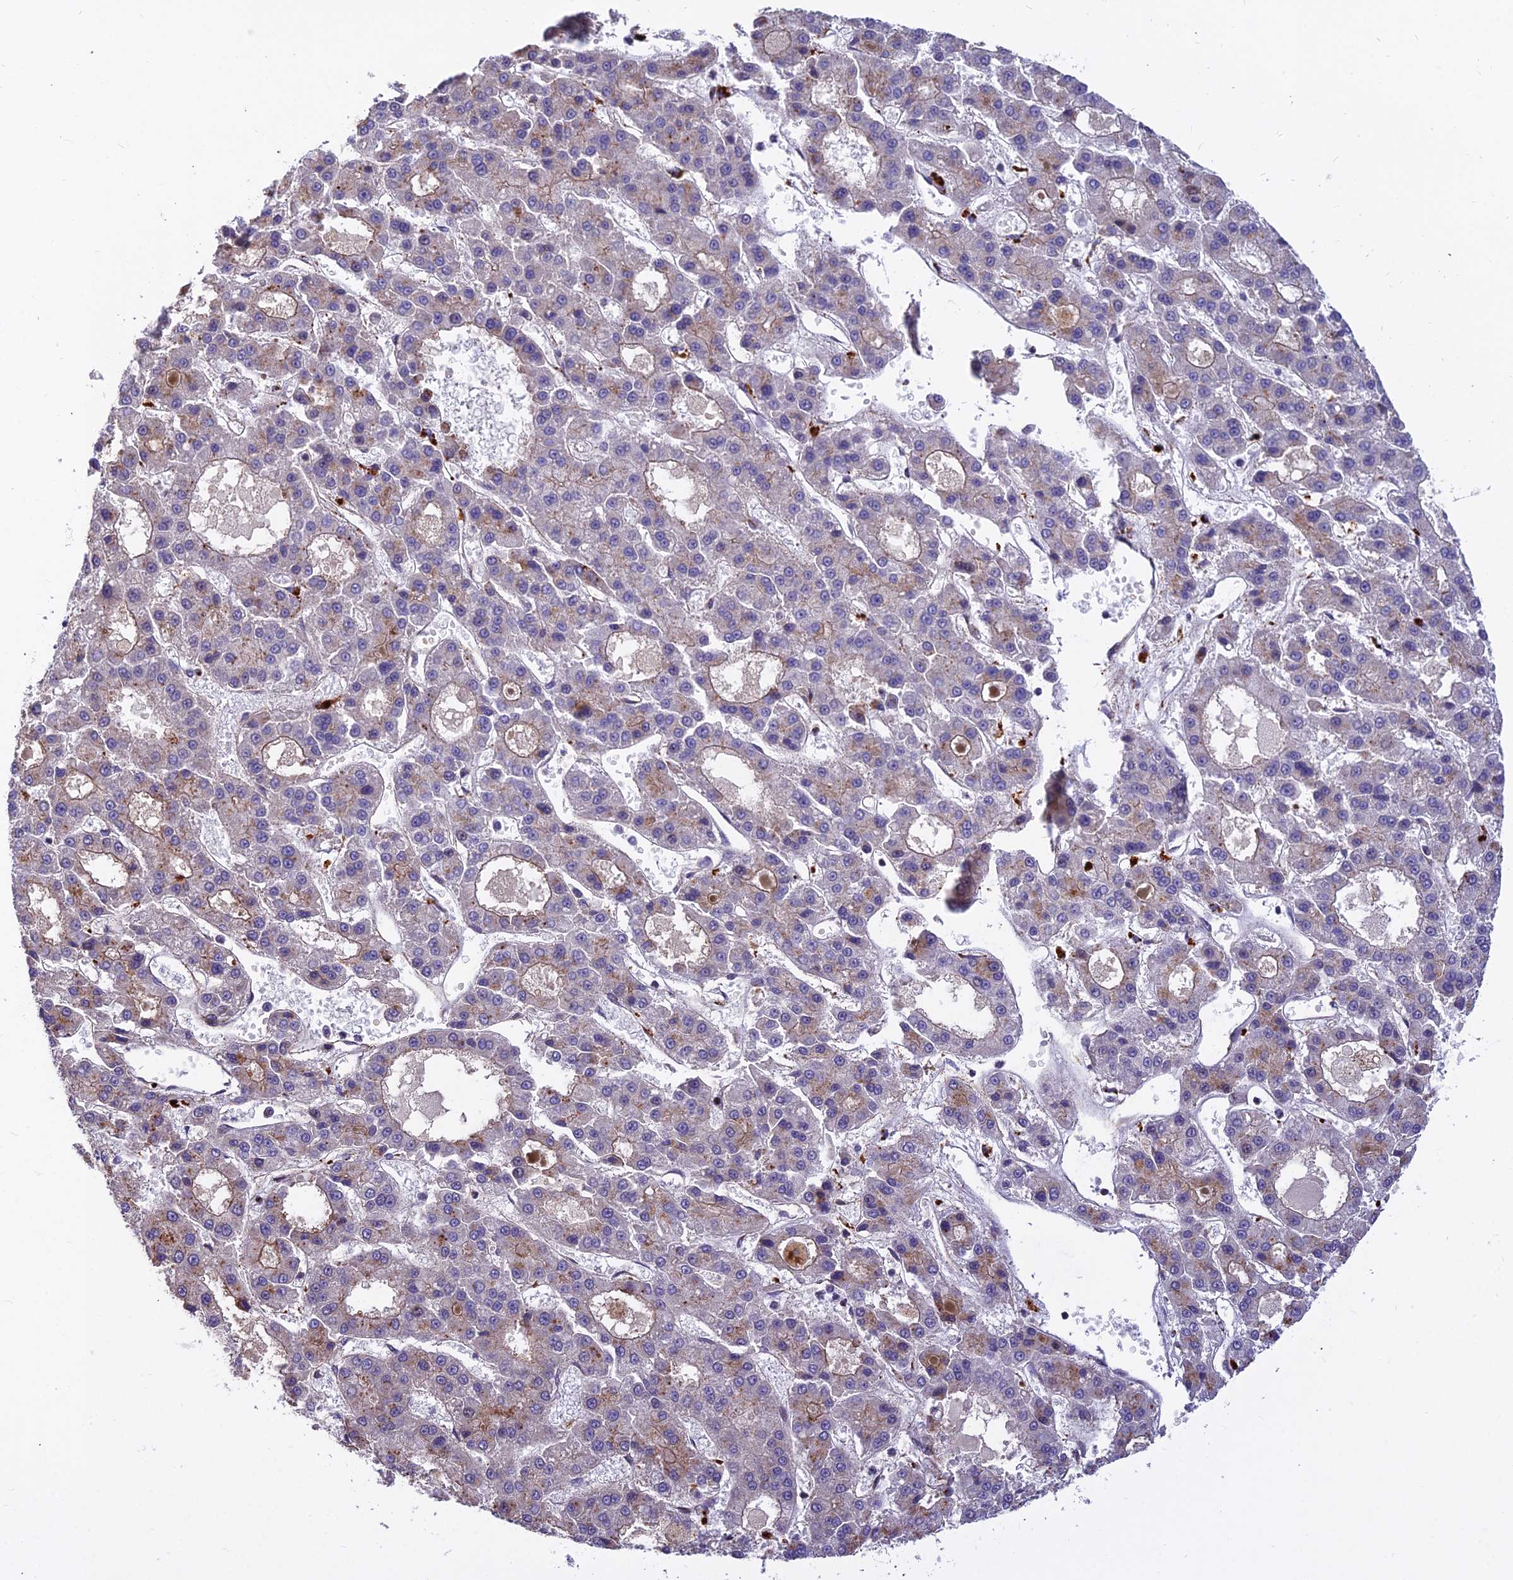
{"staining": {"intensity": "moderate", "quantity": "<25%", "location": "cytoplasmic/membranous"}, "tissue": "liver cancer", "cell_type": "Tumor cells", "image_type": "cancer", "snomed": [{"axis": "morphology", "description": "Carcinoma, Hepatocellular, NOS"}, {"axis": "topography", "description": "Liver"}], "caption": "Liver cancer (hepatocellular carcinoma) tissue shows moderate cytoplasmic/membranous positivity in approximately <25% of tumor cells The protein of interest is shown in brown color, while the nuclei are stained blue.", "gene": "GLYATL3", "patient": {"sex": "male", "age": 70}}